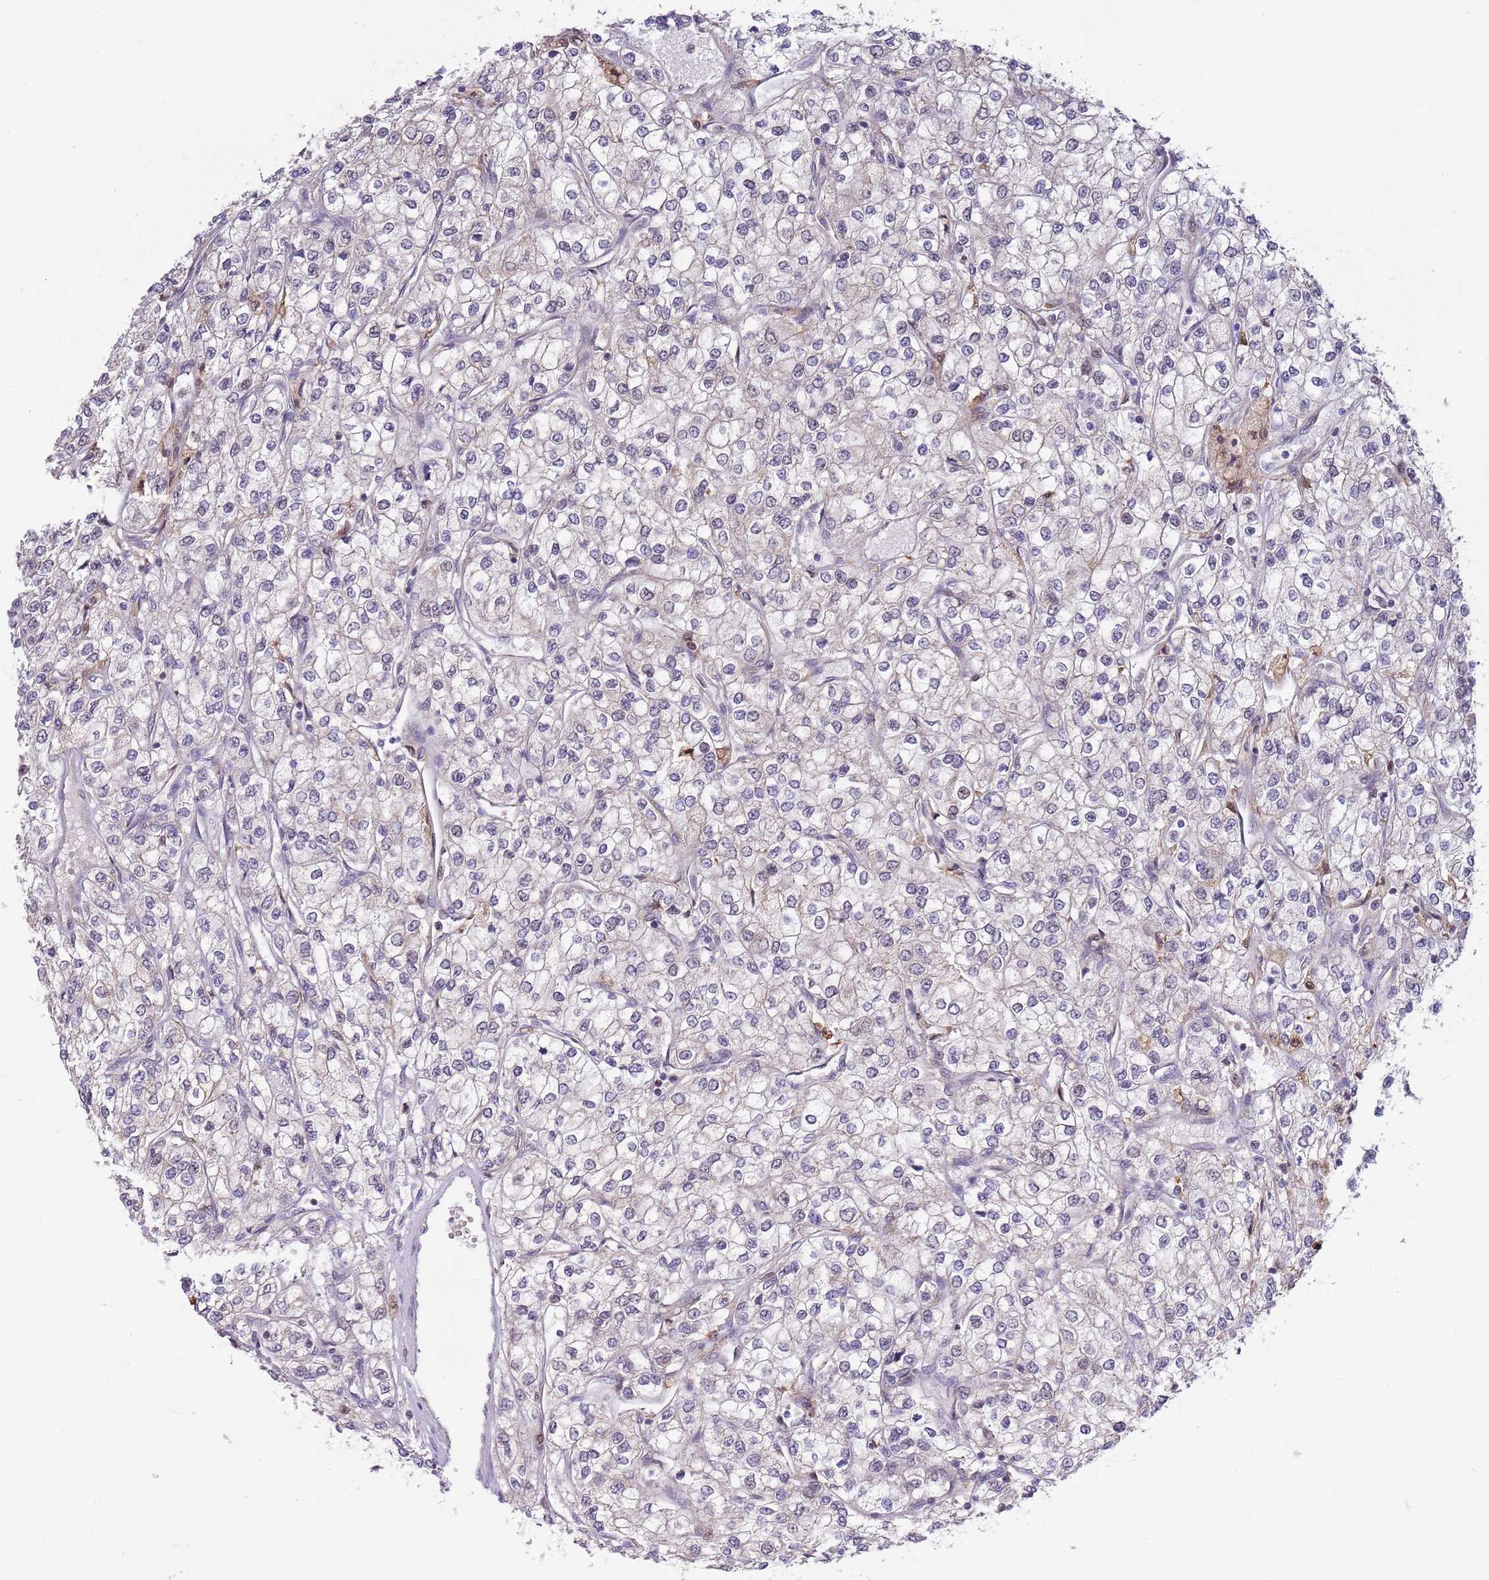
{"staining": {"intensity": "negative", "quantity": "none", "location": "none"}, "tissue": "renal cancer", "cell_type": "Tumor cells", "image_type": "cancer", "snomed": [{"axis": "morphology", "description": "Adenocarcinoma, NOS"}, {"axis": "topography", "description": "Kidney"}], "caption": "High power microscopy image of an immunohistochemistry (IHC) micrograph of adenocarcinoma (renal), revealing no significant staining in tumor cells. Brightfield microscopy of IHC stained with DAB (3,3'-diaminobenzidine) (brown) and hematoxylin (blue), captured at high magnification.", "gene": "CCNJL", "patient": {"sex": "male", "age": 80}}